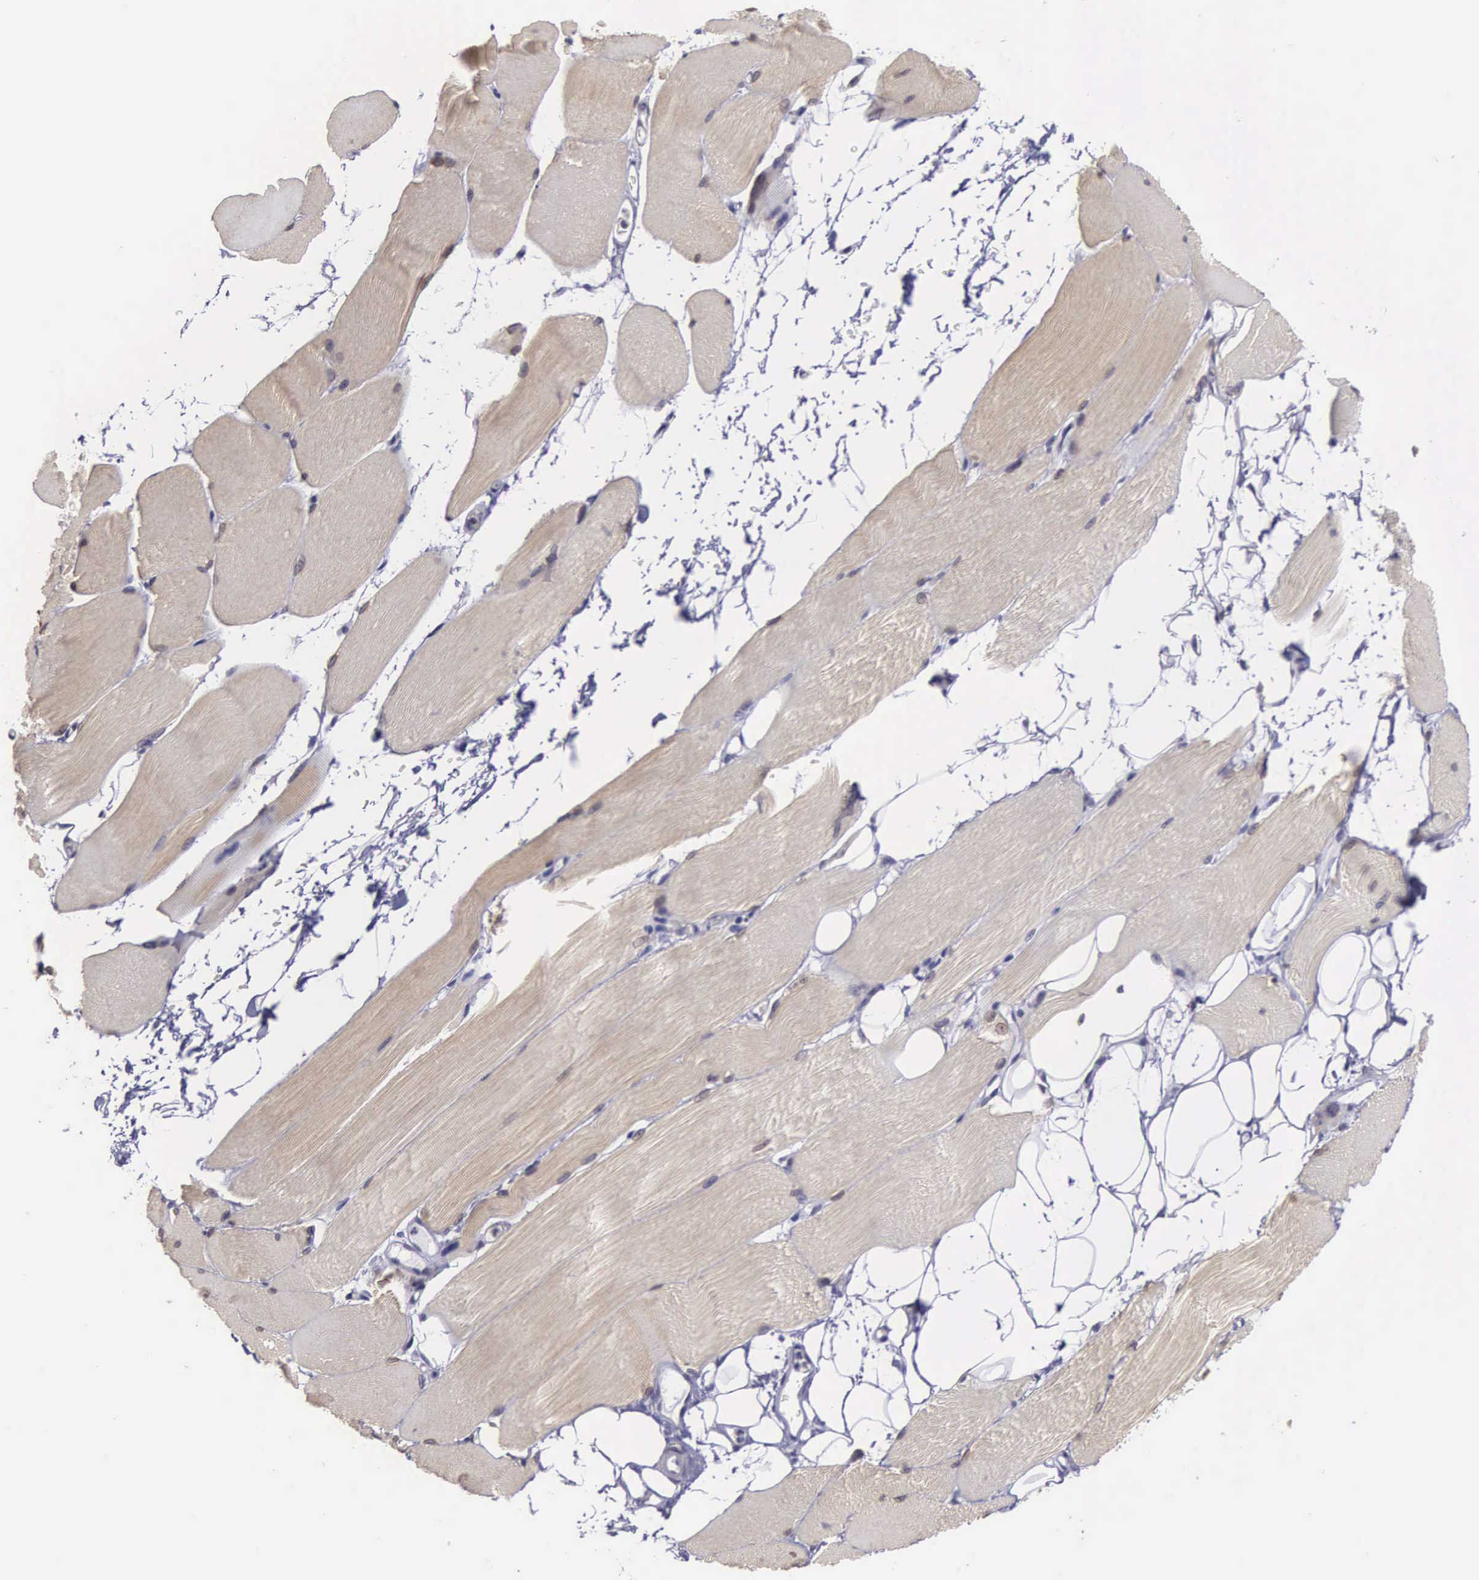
{"staining": {"intensity": "weak", "quantity": ">75%", "location": "cytoplasmic/membranous"}, "tissue": "skeletal muscle", "cell_type": "Myocytes", "image_type": "normal", "snomed": [{"axis": "morphology", "description": "Normal tissue, NOS"}, {"axis": "topography", "description": "Skeletal muscle"}, {"axis": "topography", "description": "Parathyroid gland"}], "caption": "A brown stain shows weak cytoplasmic/membranous staining of a protein in myocytes of unremarkable skeletal muscle. The protein of interest is shown in brown color, while the nuclei are stained blue.", "gene": "ETV6", "patient": {"sex": "female", "age": 37}}